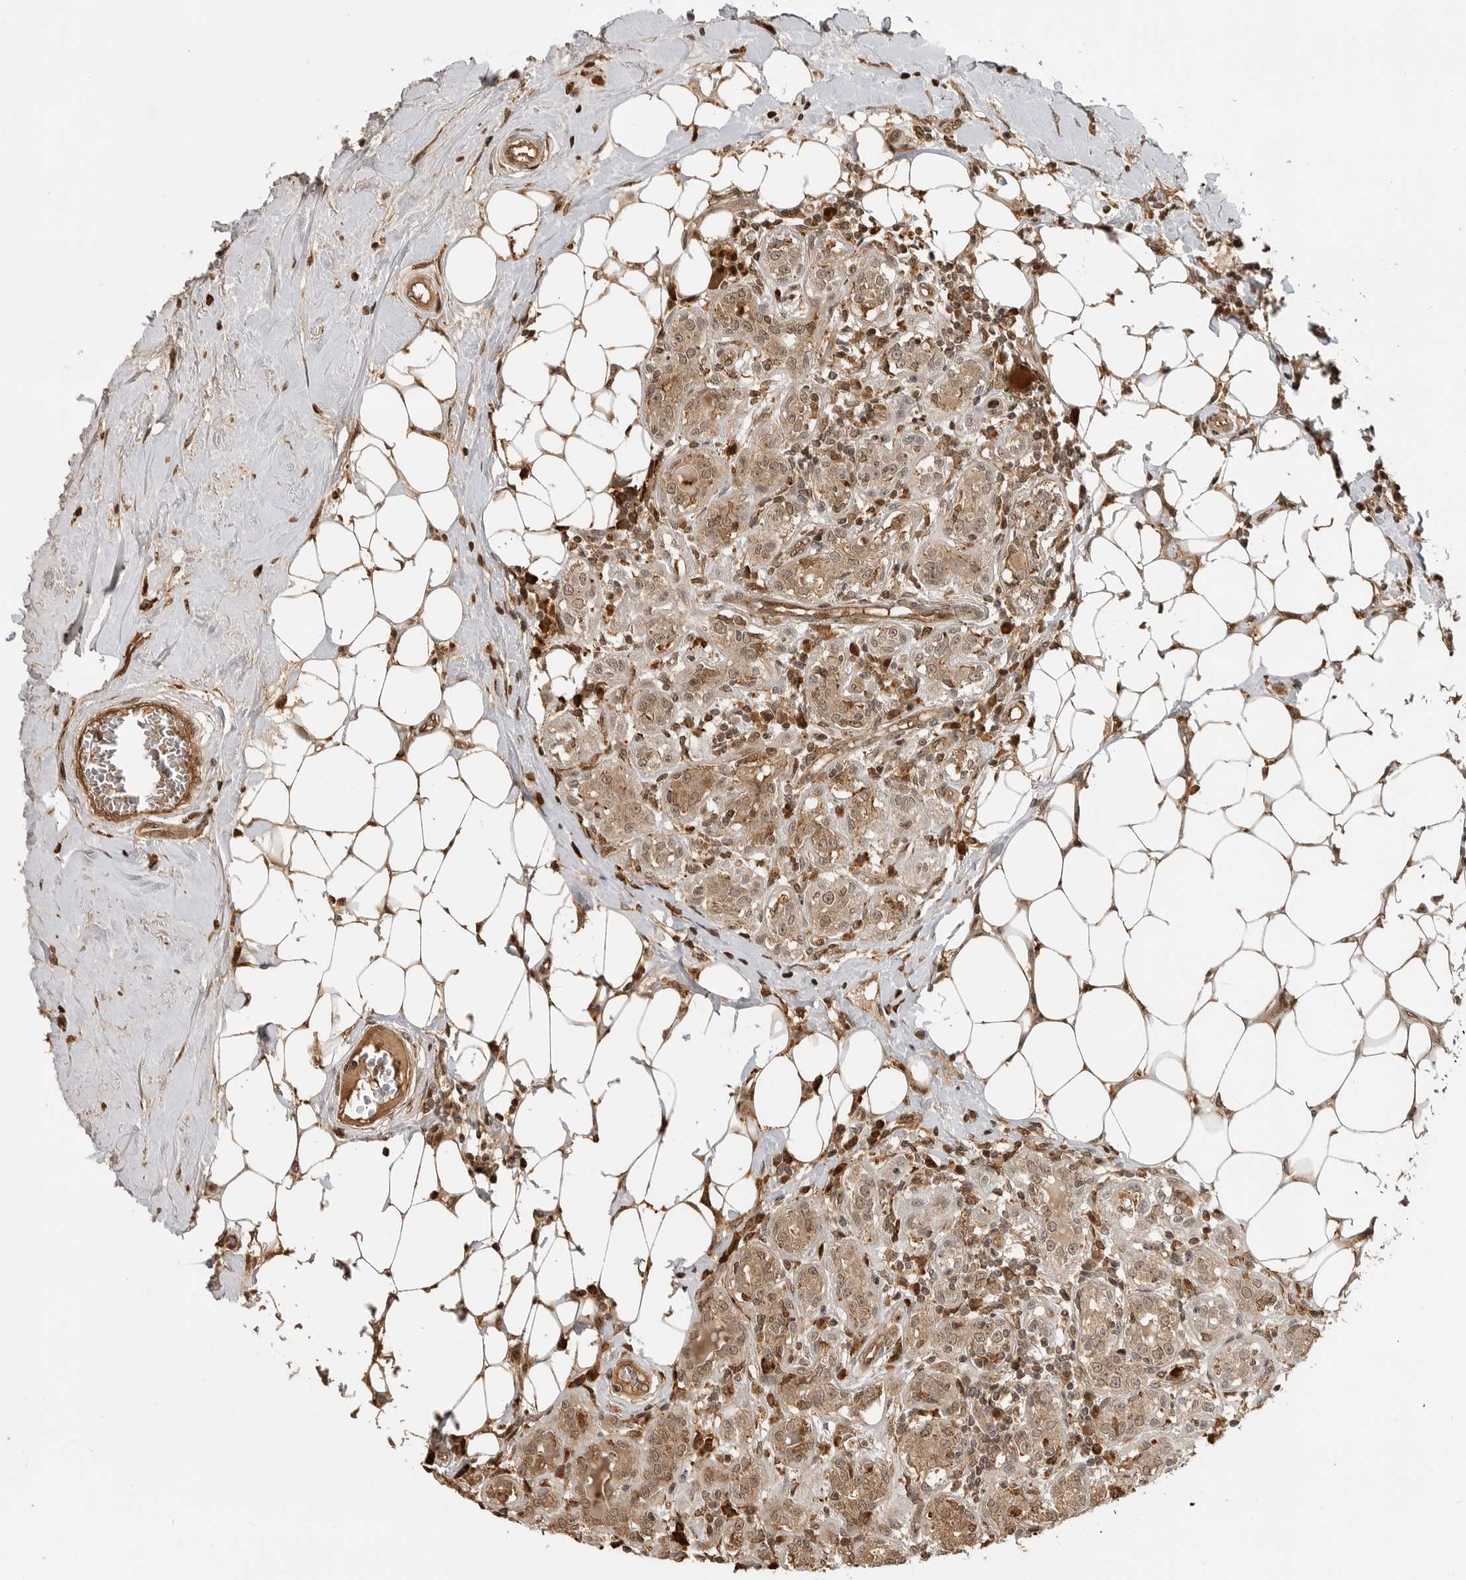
{"staining": {"intensity": "moderate", "quantity": ">75%", "location": "cytoplasmic/membranous,nuclear"}, "tissue": "breast cancer", "cell_type": "Tumor cells", "image_type": "cancer", "snomed": [{"axis": "morphology", "description": "Duct carcinoma"}, {"axis": "topography", "description": "Breast"}], "caption": "Invasive ductal carcinoma (breast) stained with a protein marker displays moderate staining in tumor cells.", "gene": "BMP2K", "patient": {"sex": "female", "age": 27}}